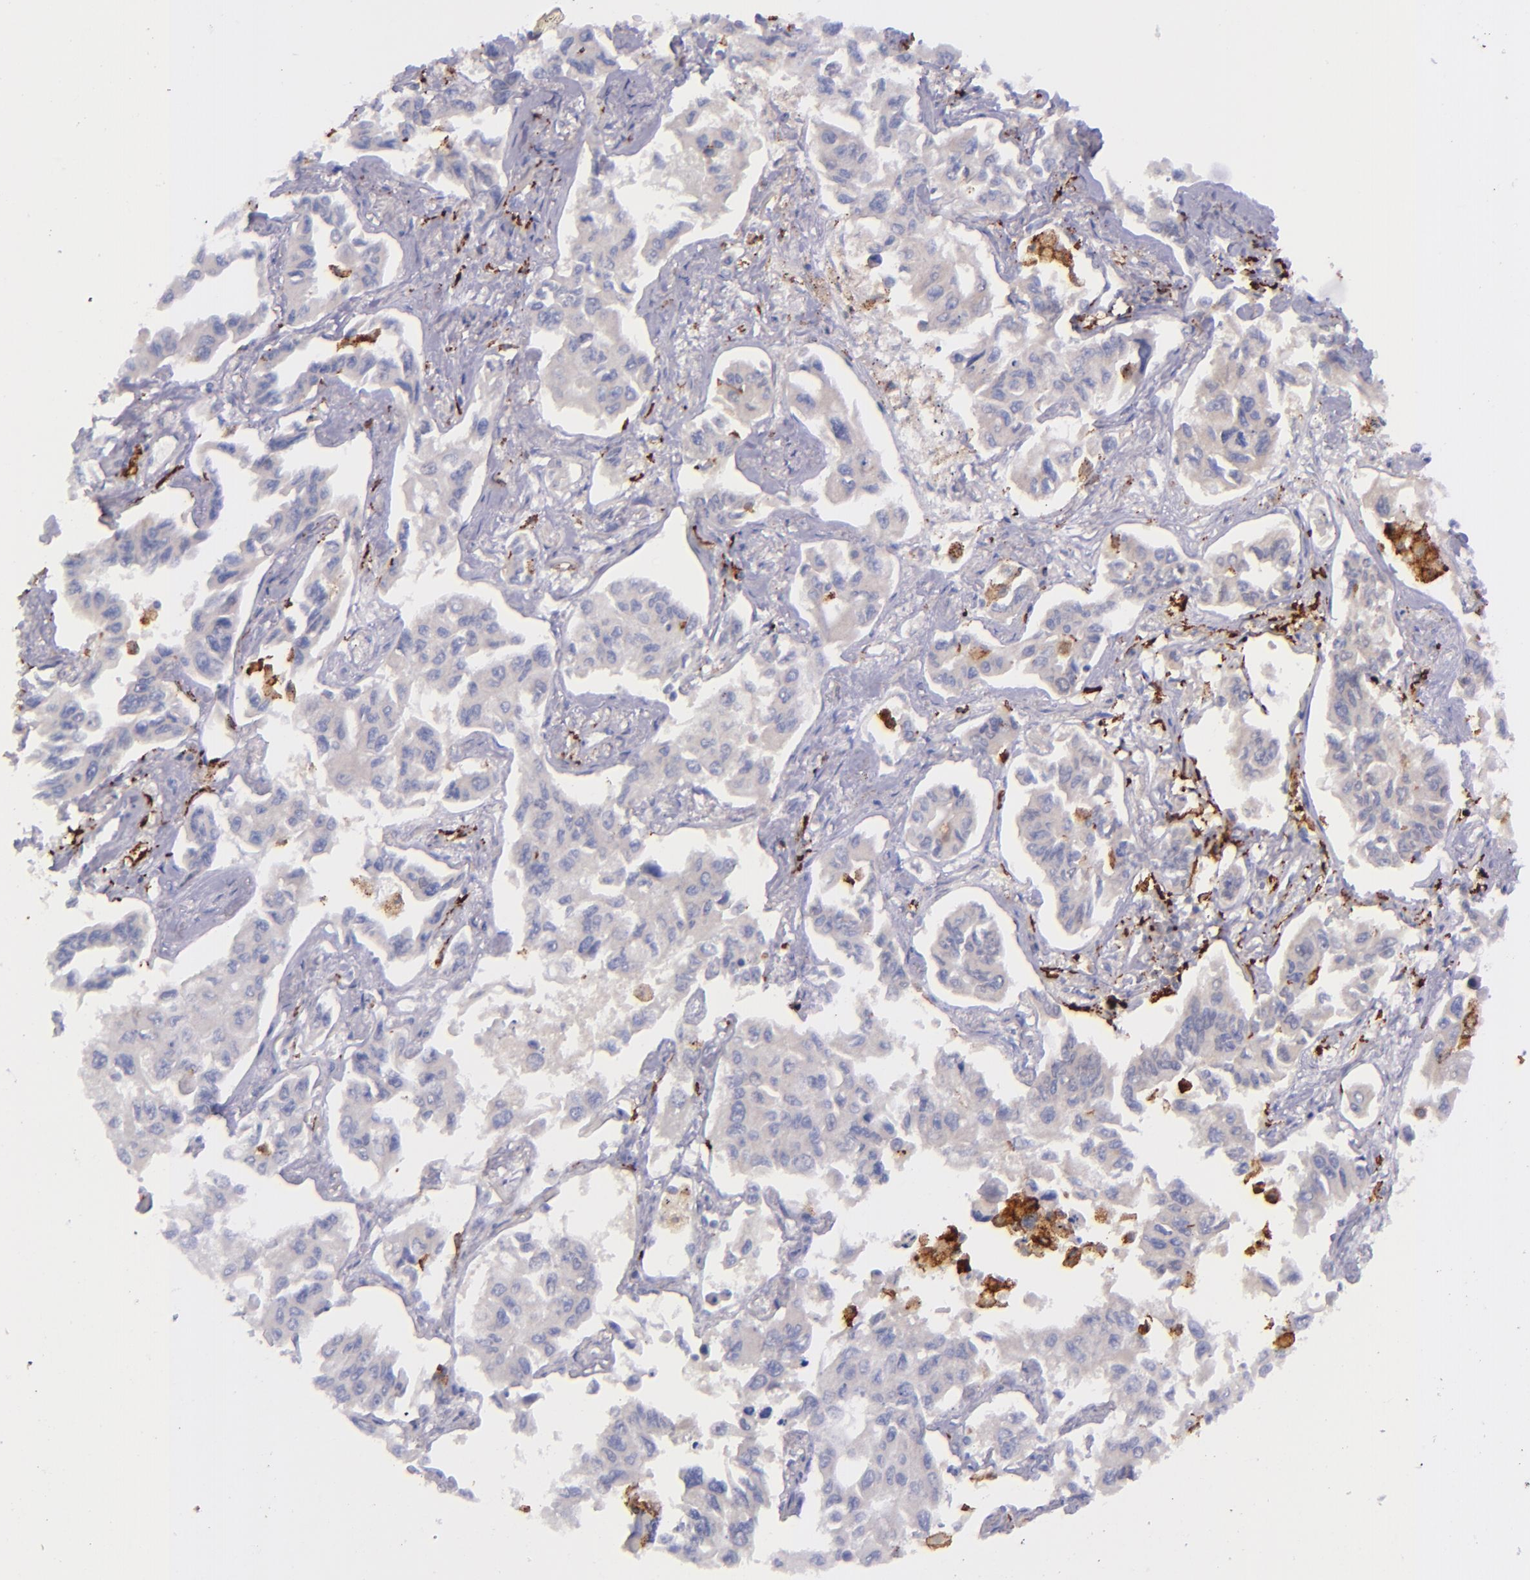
{"staining": {"intensity": "negative", "quantity": "none", "location": "none"}, "tissue": "lung cancer", "cell_type": "Tumor cells", "image_type": "cancer", "snomed": [{"axis": "morphology", "description": "Adenocarcinoma, NOS"}, {"axis": "topography", "description": "Lung"}], "caption": "An immunohistochemistry (IHC) image of adenocarcinoma (lung) is shown. There is no staining in tumor cells of adenocarcinoma (lung).", "gene": "CD163", "patient": {"sex": "male", "age": 64}}